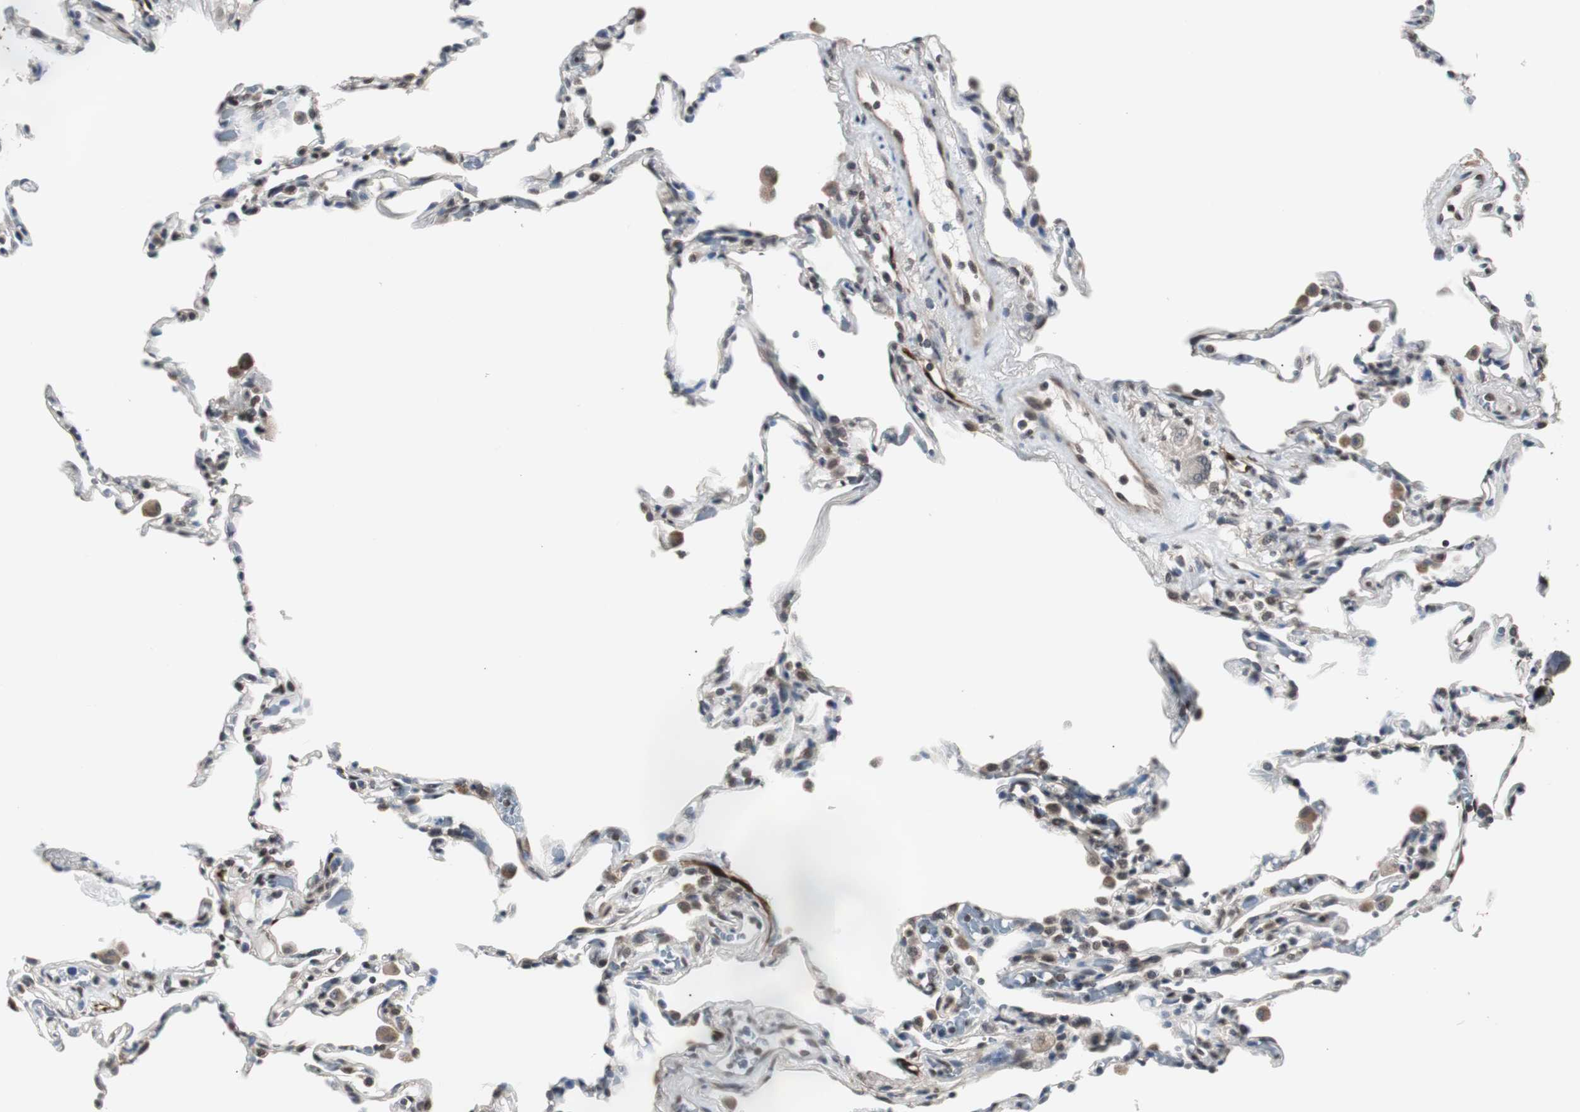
{"staining": {"intensity": "negative", "quantity": "none", "location": "none"}, "tissue": "lung", "cell_type": "Alveolar cells", "image_type": "normal", "snomed": [{"axis": "morphology", "description": "Normal tissue, NOS"}, {"axis": "topography", "description": "Lung"}], "caption": "High power microscopy micrograph of an IHC photomicrograph of benign lung, revealing no significant expression in alveolar cells. (Immunohistochemistry (ihc), brightfield microscopy, high magnification).", "gene": "SMAD1", "patient": {"sex": "male", "age": 59}}